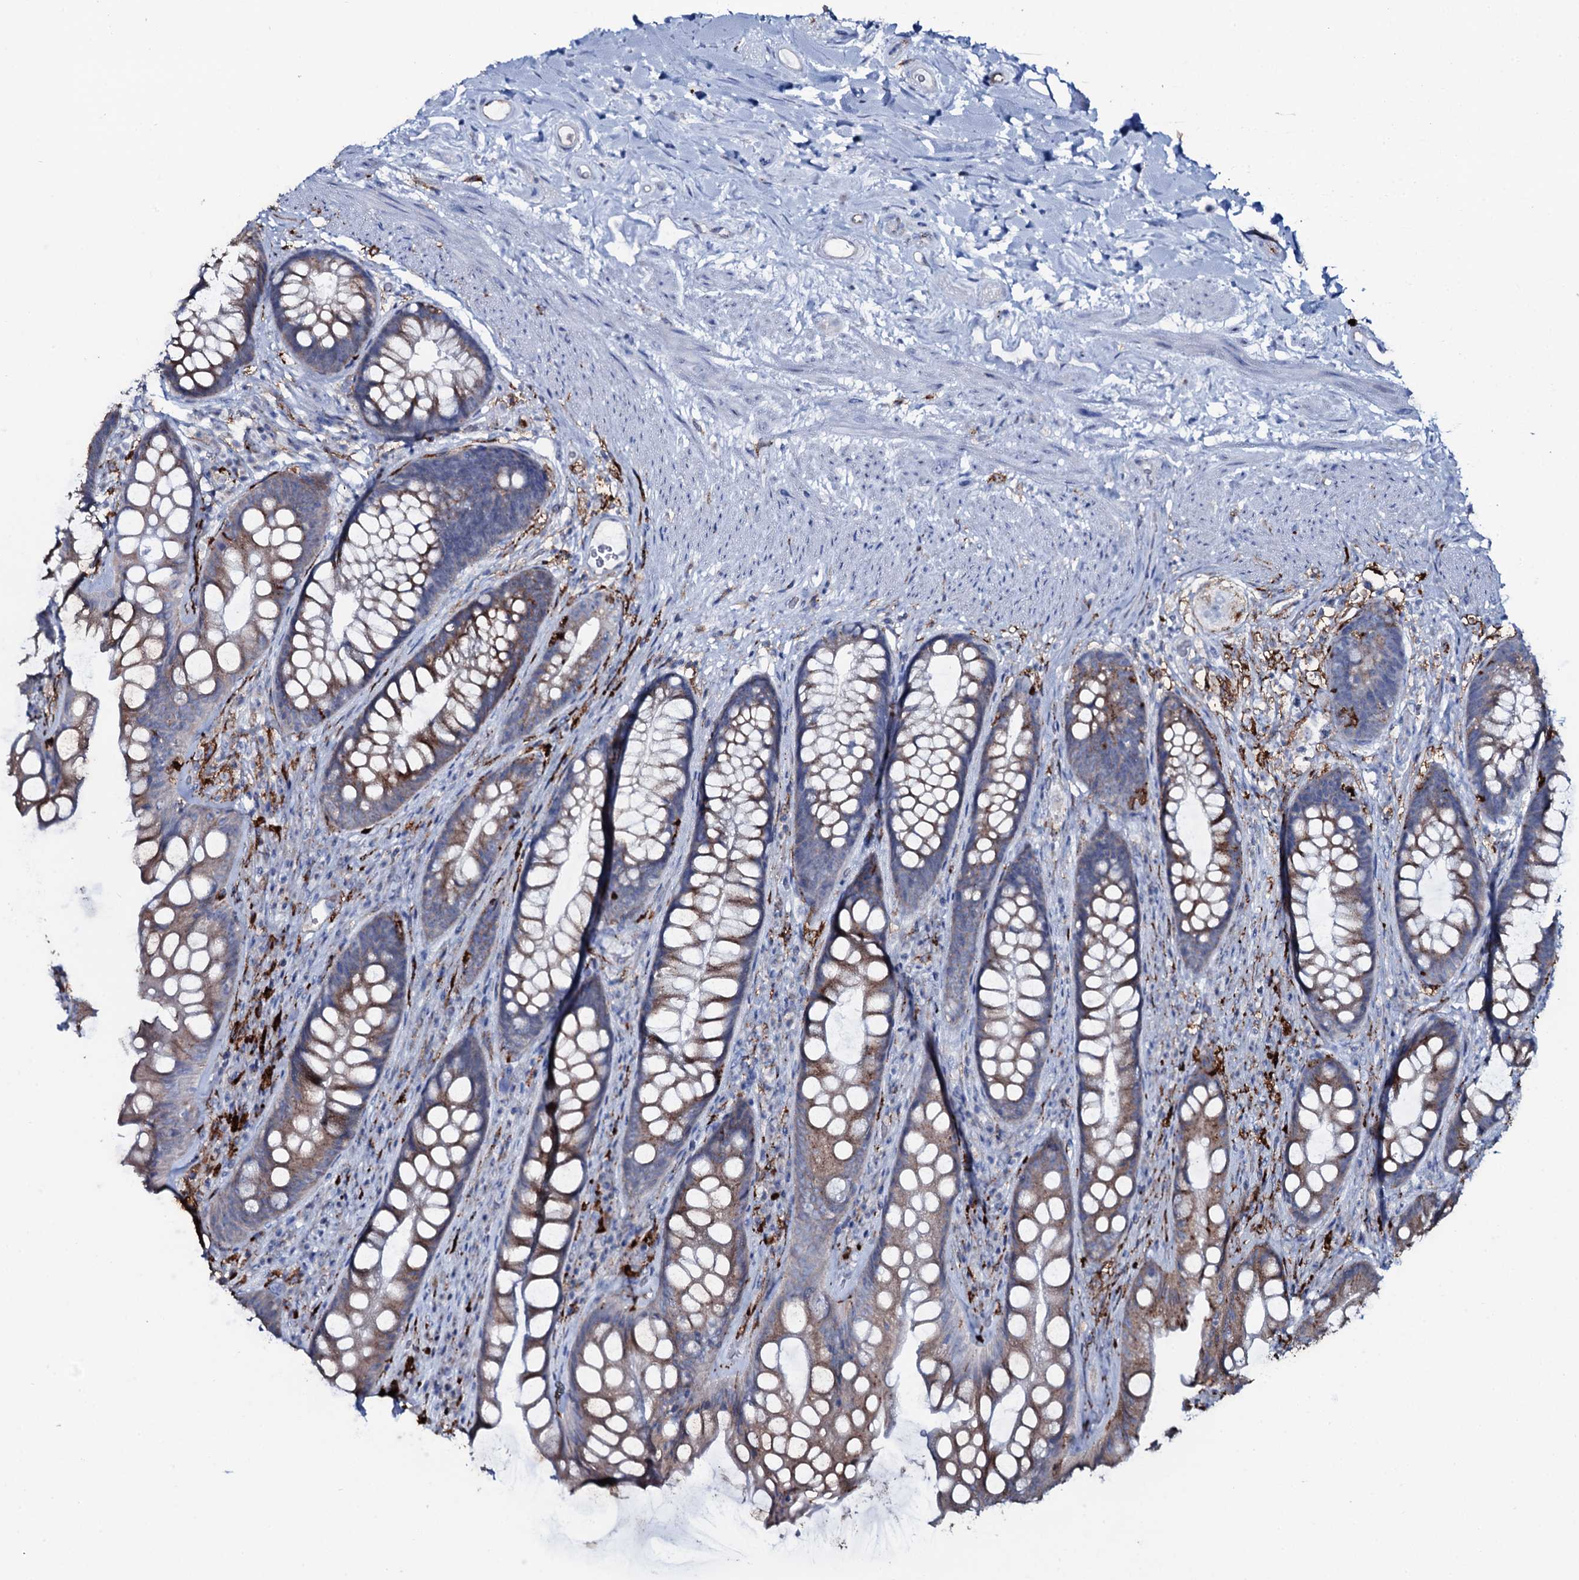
{"staining": {"intensity": "moderate", "quantity": "25%-75%", "location": "cytoplasmic/membranous"}, "tissue": "rectum", "cell_type": "Glandular cells", "image_type": "normal", "snomed": [{"axis": "morphology", "description": "Normal tissue, NOS"}, {"axis": "topography", "description": "Rectum"}], "caption": "IHC histopathology image of normal rectum stained for a protein (brown), which exhibits medium levels of moderate cytoplasmic/membranous expression in about 25%-75% of glandular cells.", "gene": "OSBPL2", "patient": {"sex": "male", "age": 74}}